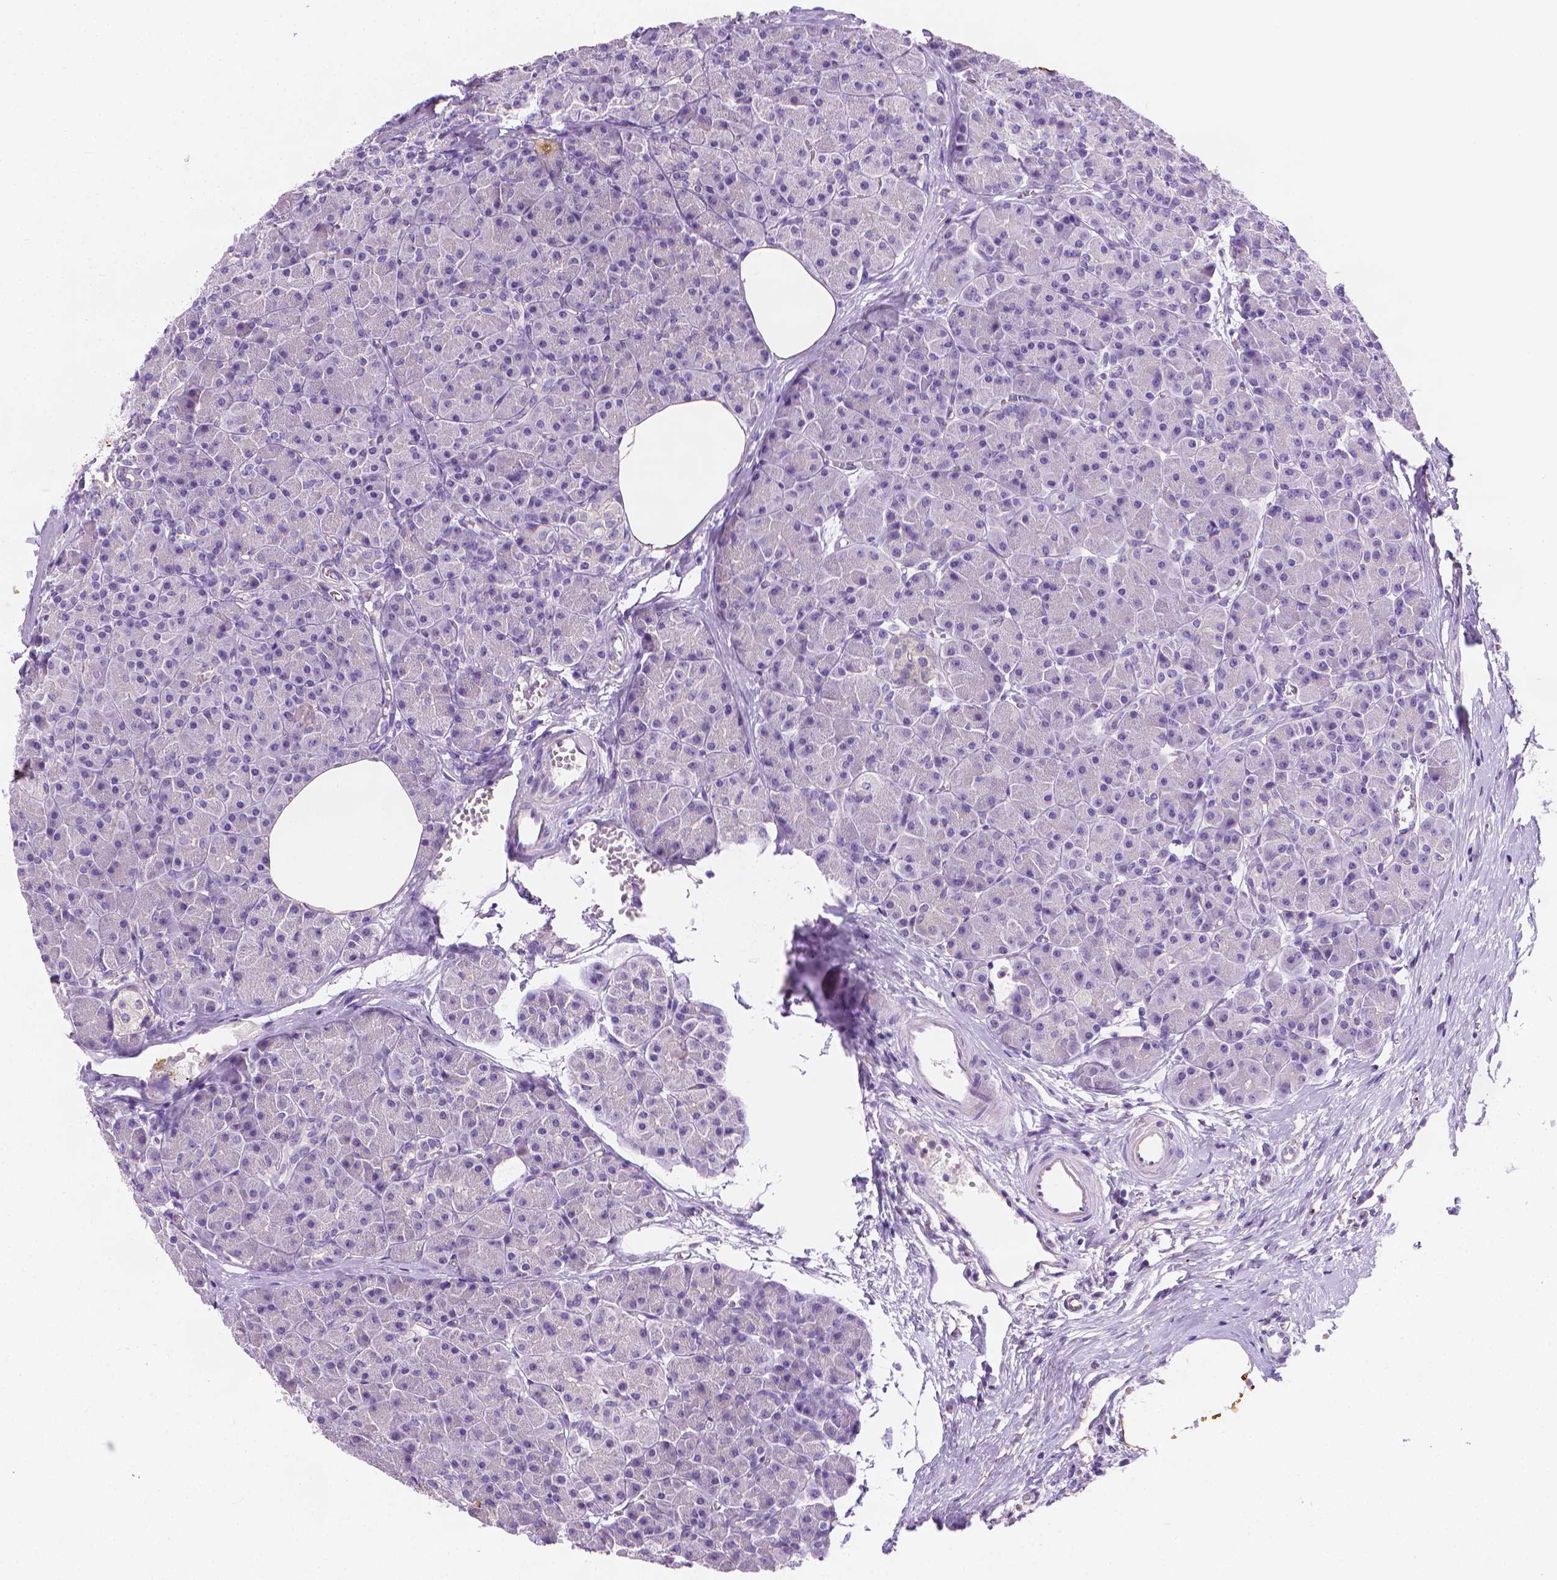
{"staining": {"intensity": "negative", "quantity": "none", "location": "none"}, "tissue": "pancreas", "cell_type": "Exocrine glandular cells", "image_type": "normal", "snomed": [{"axis": "morphology", "description": "Normal tissue, NOS"}, {"axis": "topography", "description": "Pancreas"}], "caption": "Protein analysis of unremarkable pancreas reveals no significant positivity in exocrine glandular cells. Brightfield microscopy of IHC stained with DAB (brown) and hematoxylin (blue), captured at high magnification.", "gene": "FASN", "patient": {"sex": "female", "age": 45}}